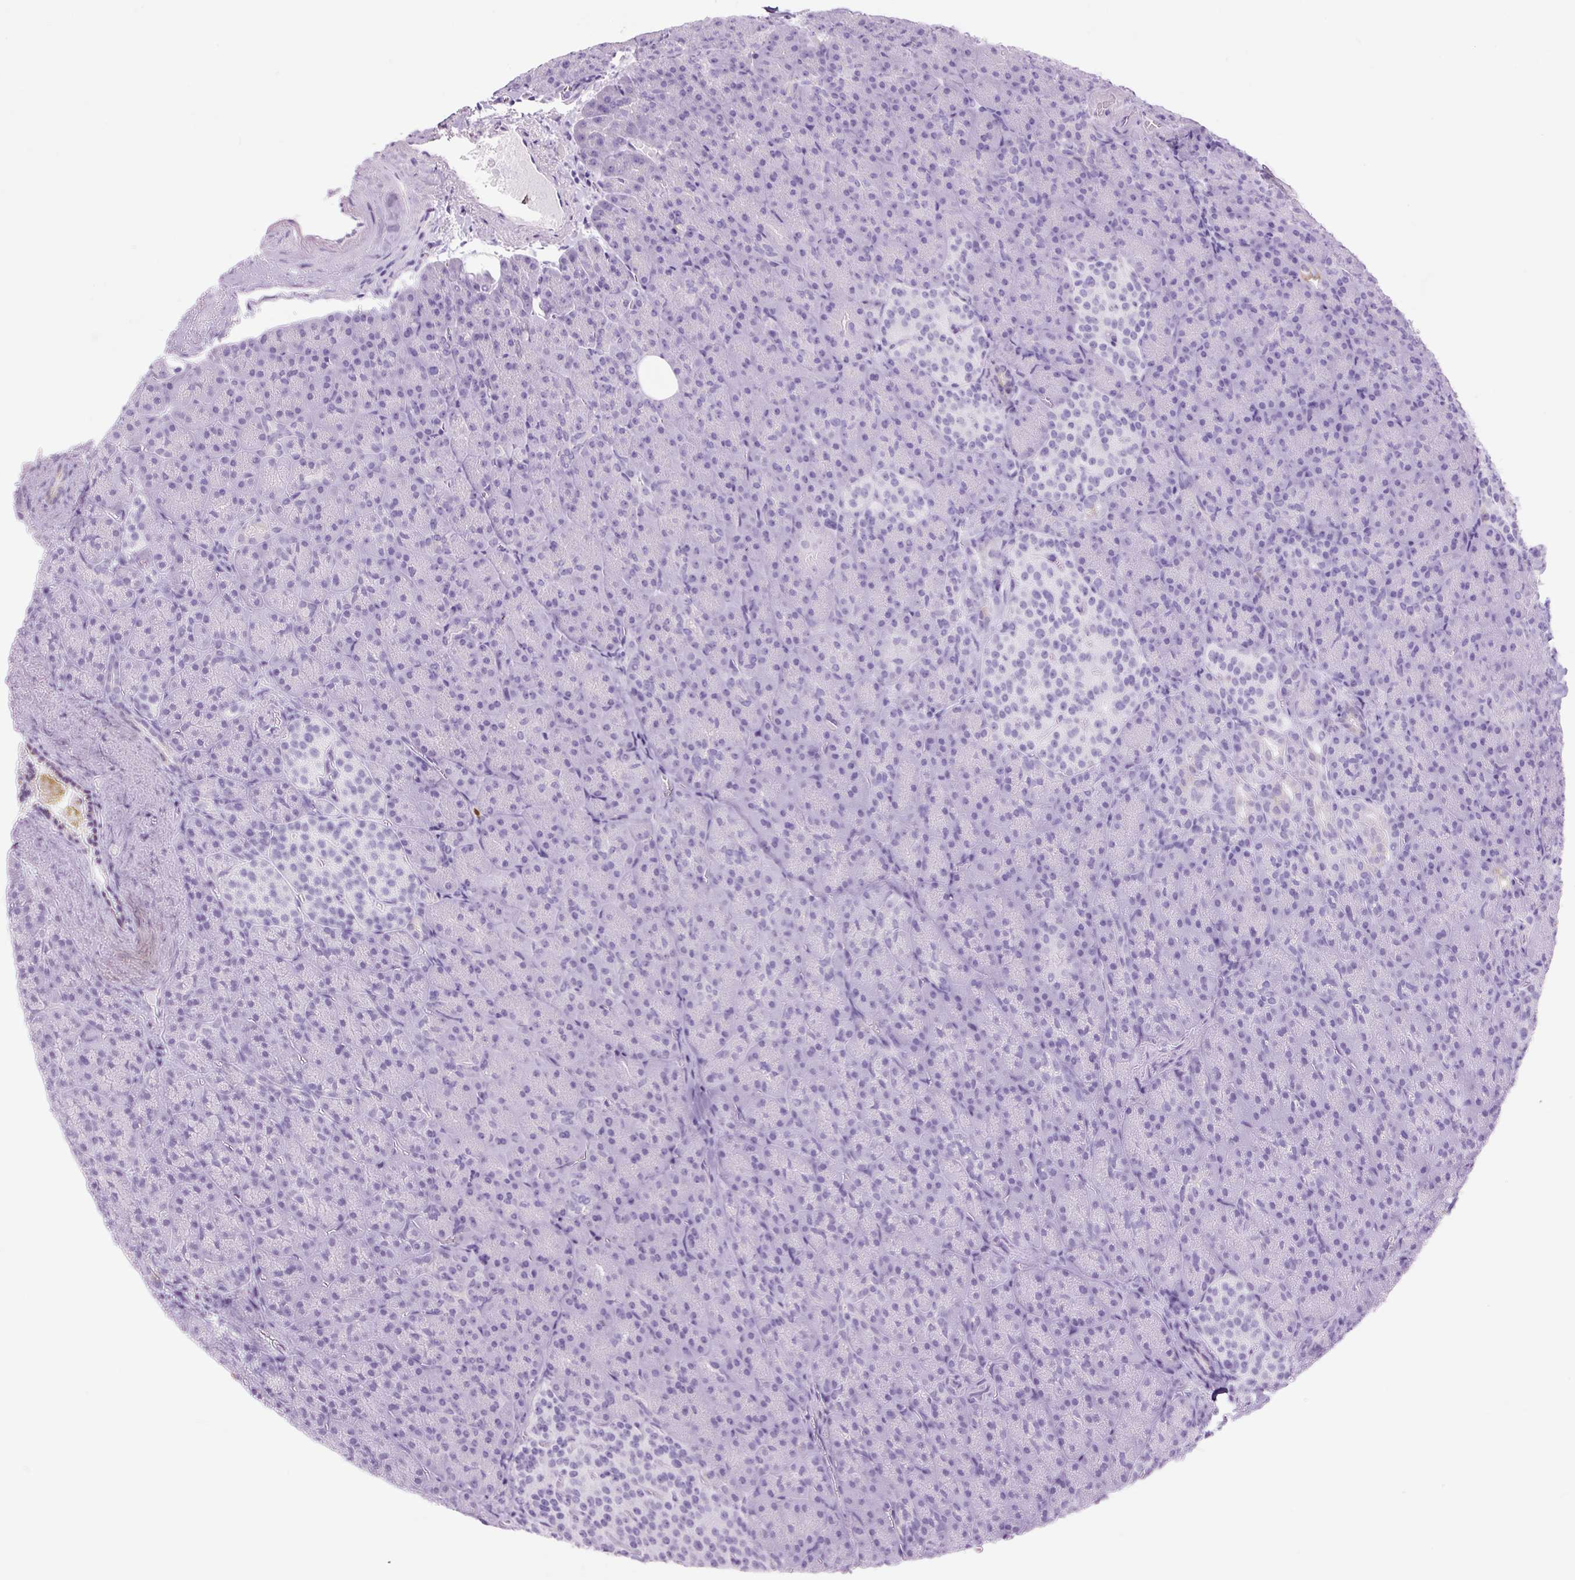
{"staining": {"intensity": "negative", "quantity": "none", "location": "none"}, "tissue": "pancreas", "cell_type": "Exocrine glandular cells", "image_type": "normal", "snomed": [{"axis": "morphology", "description": "Normal tissue, NOS"}, {"axis": "topography", "description": "Pancreas"}], "caption": "Micrograph shows no significant protein positivity in exocrine glandular cells of benign pancreas. (IHC, brightfield microscopy, high magnification).", "gene": "TFF2", "patient": {"sex": "female", "age": 74}}